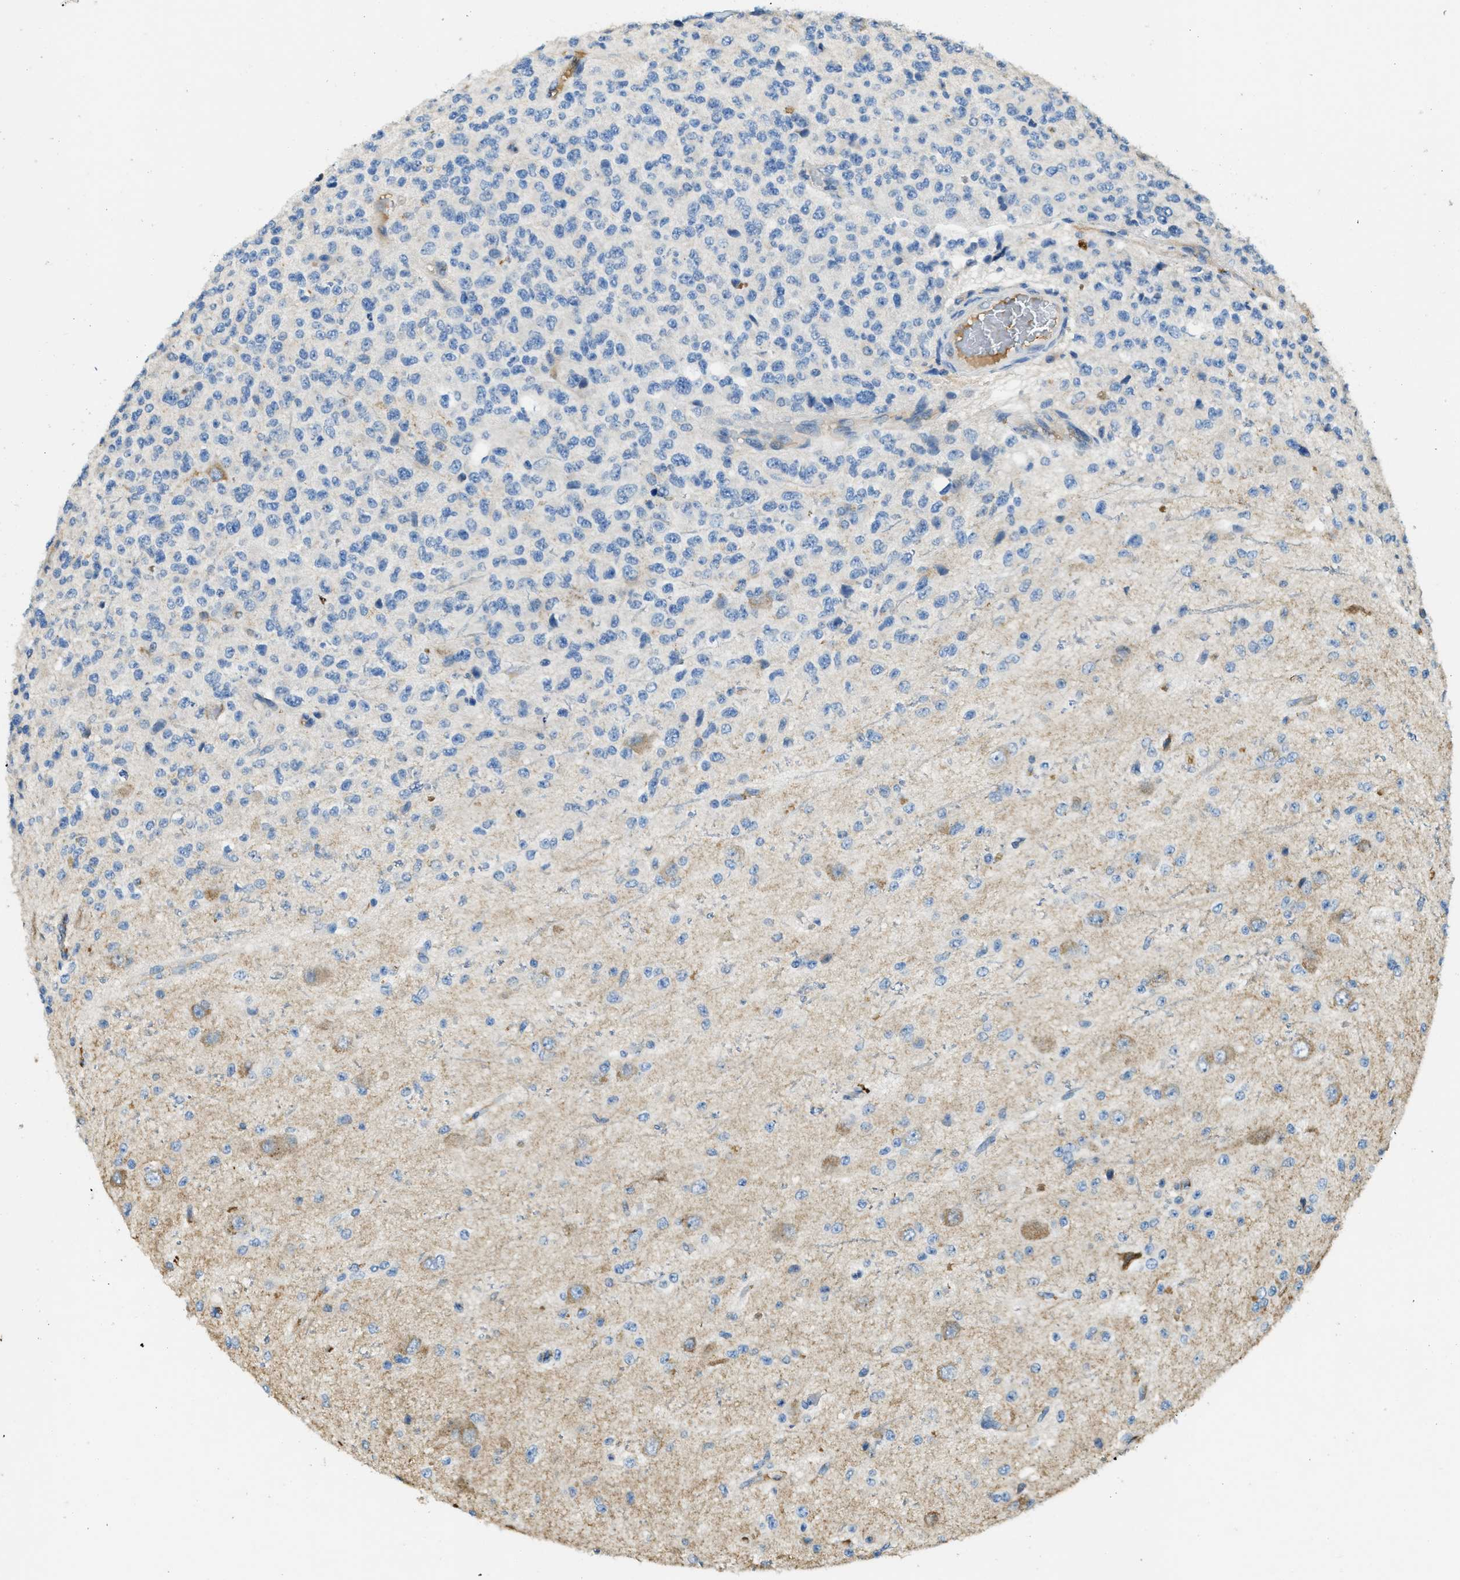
{"staining": {"intensity": "moderate", "quantity": "<25%", "location": "cytoplasmic/membranous"}, "tissue": "glioma", "cell_type": "Tumor cells", "image_type": "cancer", "snomed": [{"axis": "morphology", "description": "Glioma, malignant, High grade"}, {"axis": "topography", "description": "pancreas cauda"}], "caption": "The immunohistochemical stain shows moderate cytoplasmic/membranous expression in tumor cells of malignant high-grade glioma tissue. Immunohistochemistry stains the protein of interest in brown and the nuclei are stained blue.", "gene": "RIPK2", "patient": {"sex": "male", "age": 60}}